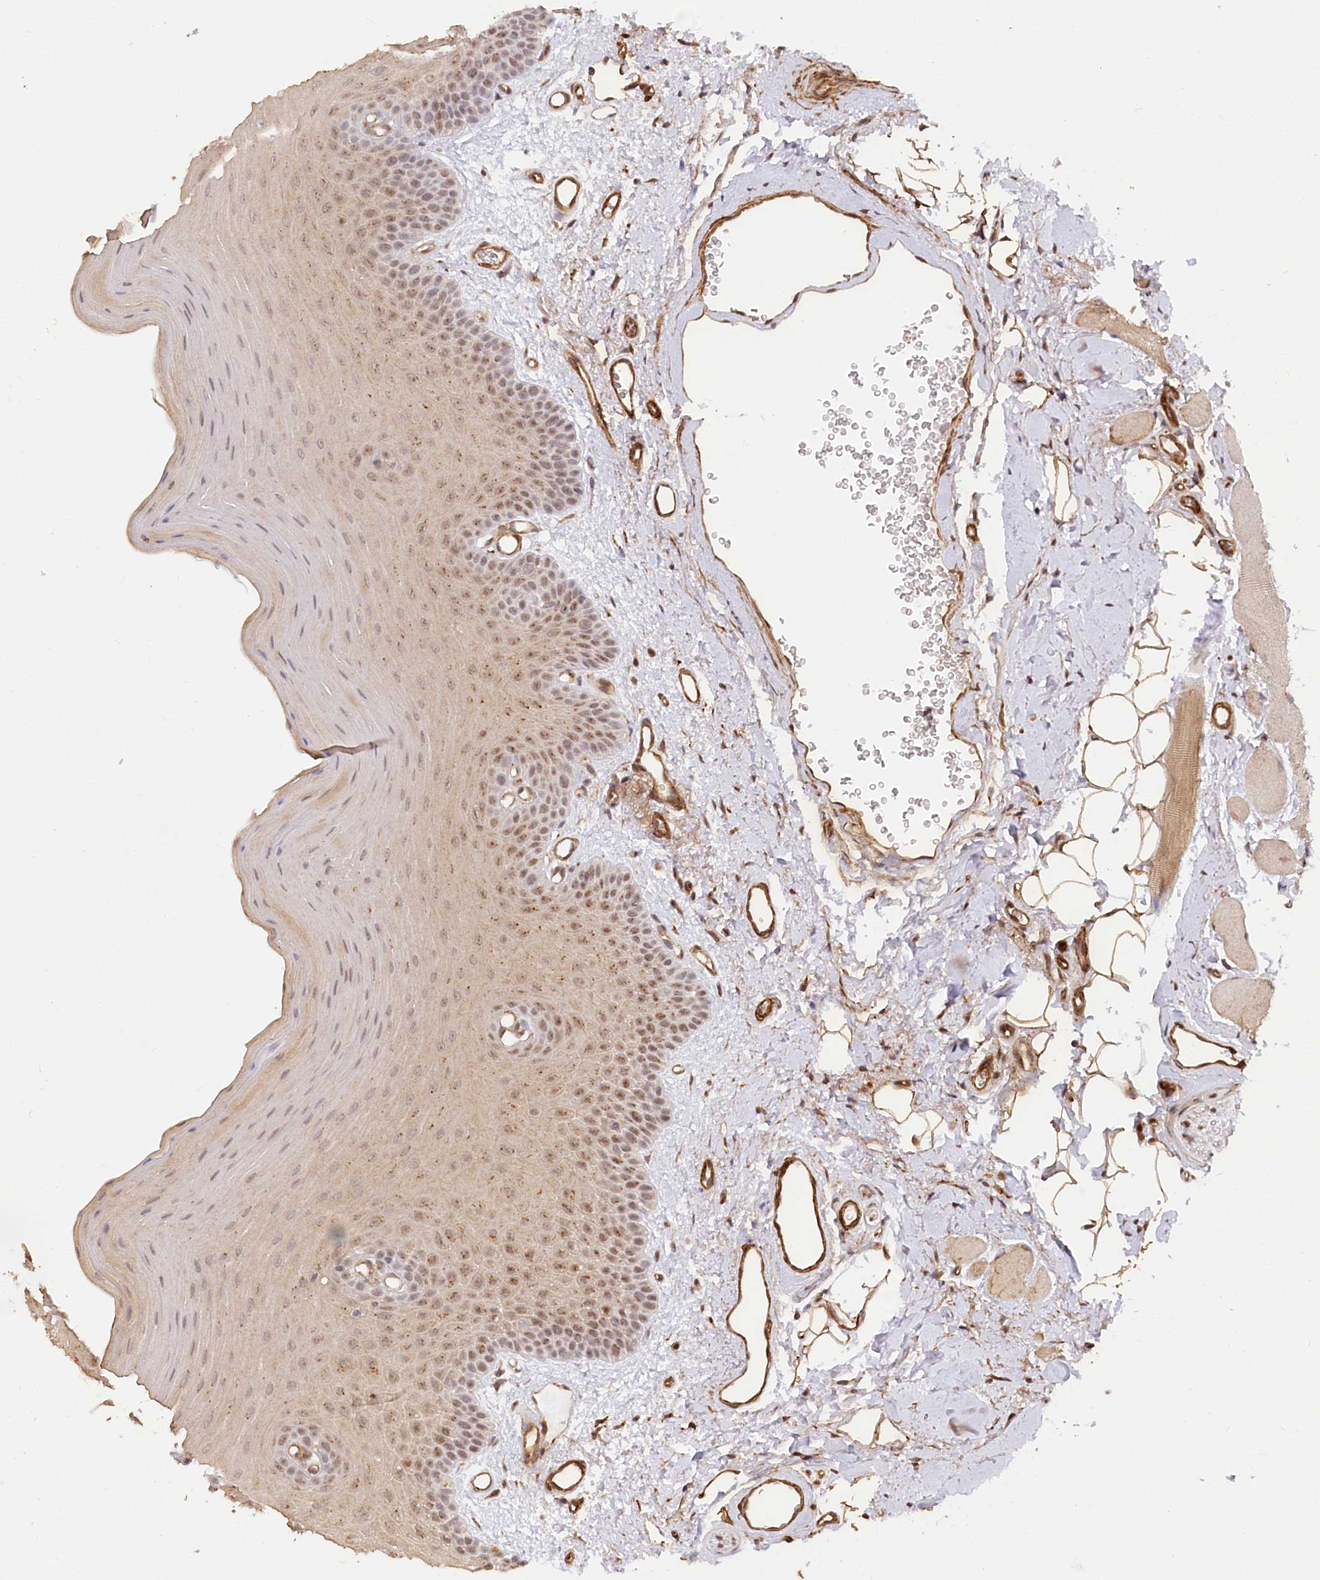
{"staining": {"intensity": "moderate", "quantity": ">75%", "location": "cytoplasmic/membranous,nuclear"}, "tissue": "oral mucosa", "cell_type": "Squamous epithelial cells", "image_type": "normal", "snomed": [{"axis": "morphology", "description": "Normal tissue, NOS"}, {"axis": "topography", "description": "Oral tissue"}], "caption": "A high-resolution histopathology image shows immunohistochemistry staining of benign oral mucosa, which displays moderate cytoplasmic/membranous,nuclear expression in approximately >75% of squamous epithelial cells.", "gene": "GNL3L", "patient": {"sex": "male", "age": 68}}